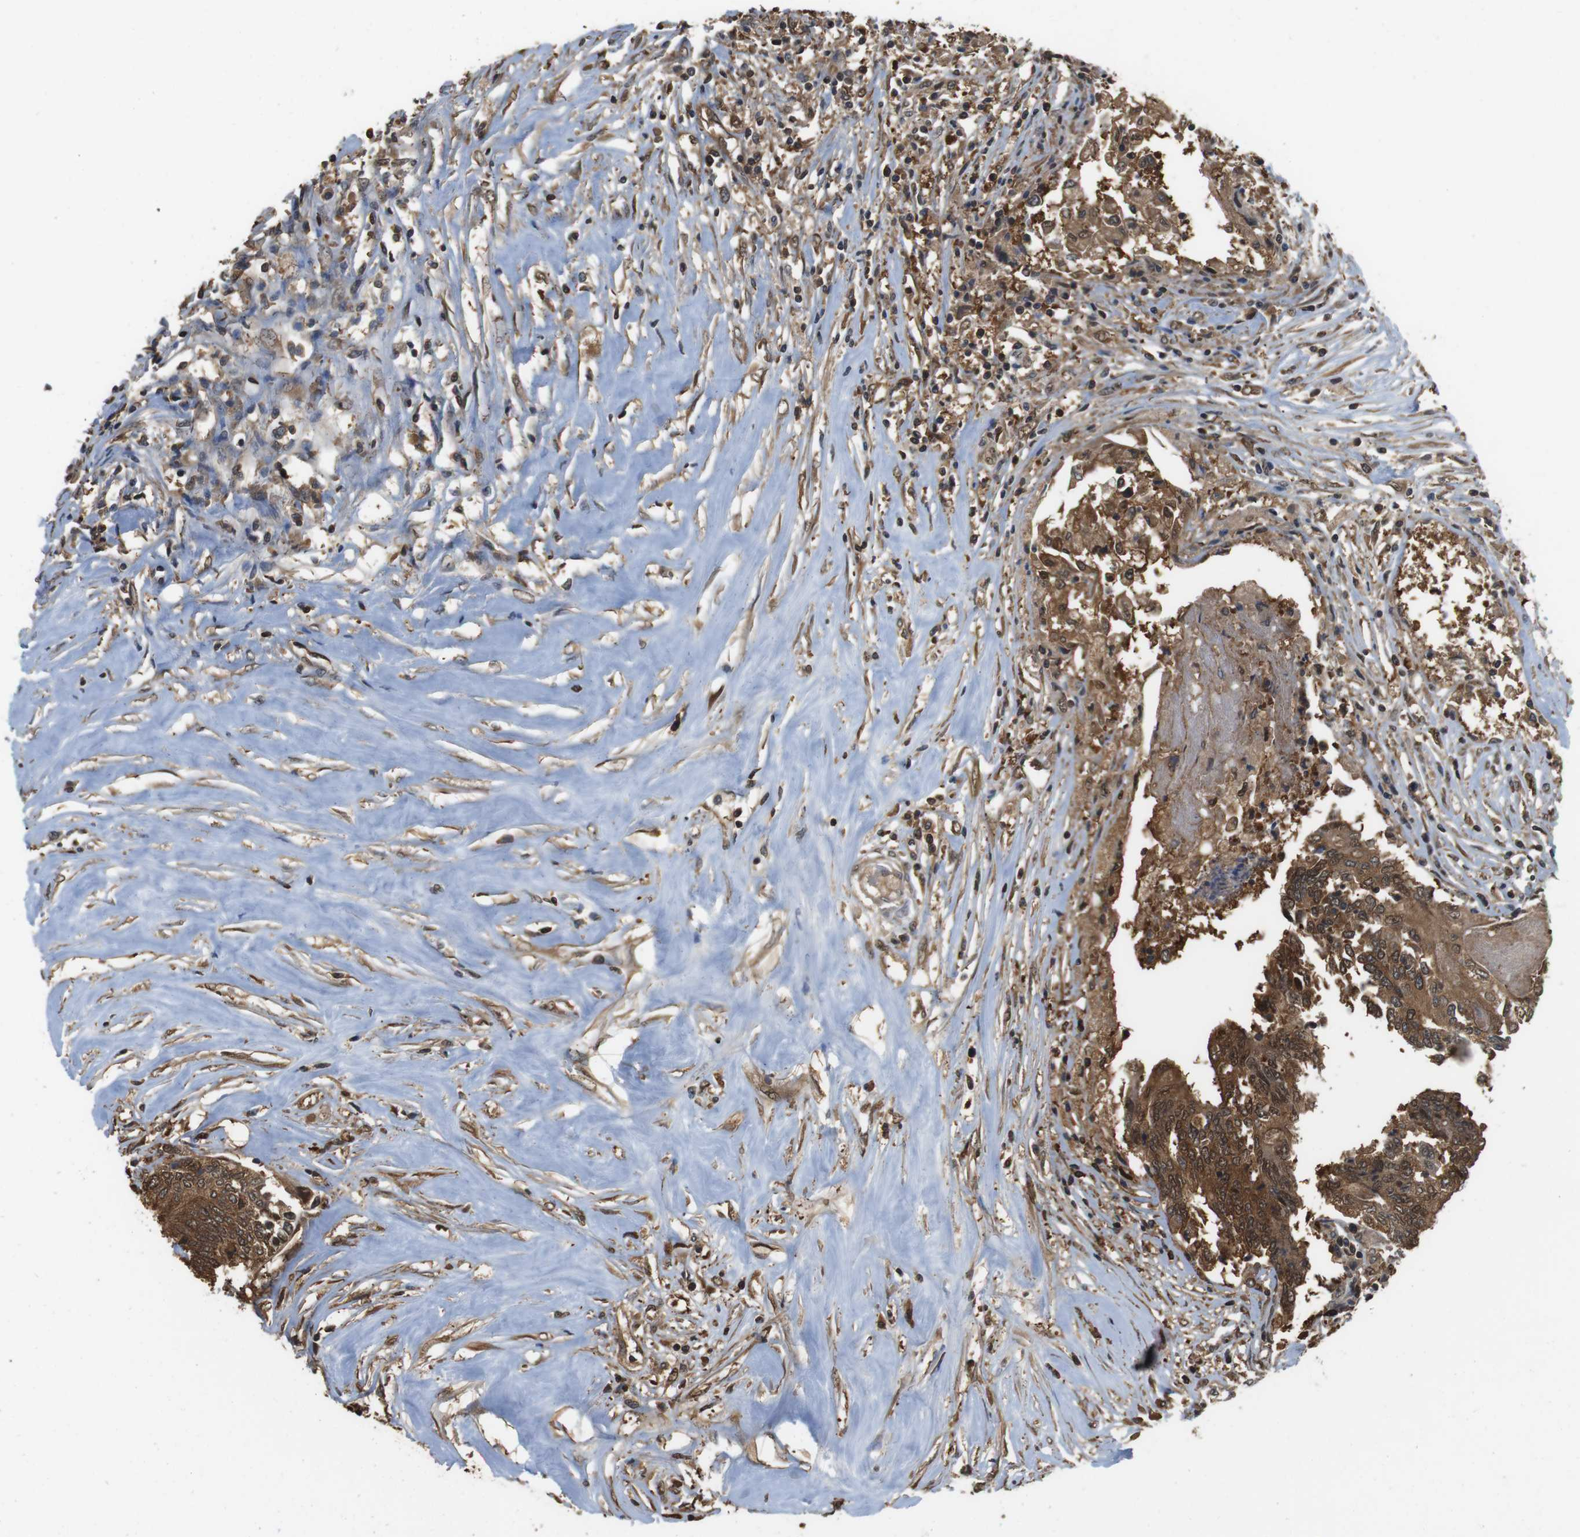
{"staining": {"intensity": "moderate", "quantity": ">75%", "location": "cytoplasmic/membranous,nuclear"}, "tissue": "colorectal cancer", "cell_type": "Tumor cells", "image_type": "cancer", "snomed": [{"axis": "morphology", "description": "Adenocarcinoma, NOS"}, {"axis": "topography", "description": "Rectum"}], "caption": "DAB (3,3'-diaminobenzidine) immunohistochemical staining of human colorectal adenocarcinoma displays moderate cytoplasmic/membranous and nuclear protein staining in approximately >75% of tumor cells.", "gene": "LDHA", "patient": {"sex": "male", "age": 63}}